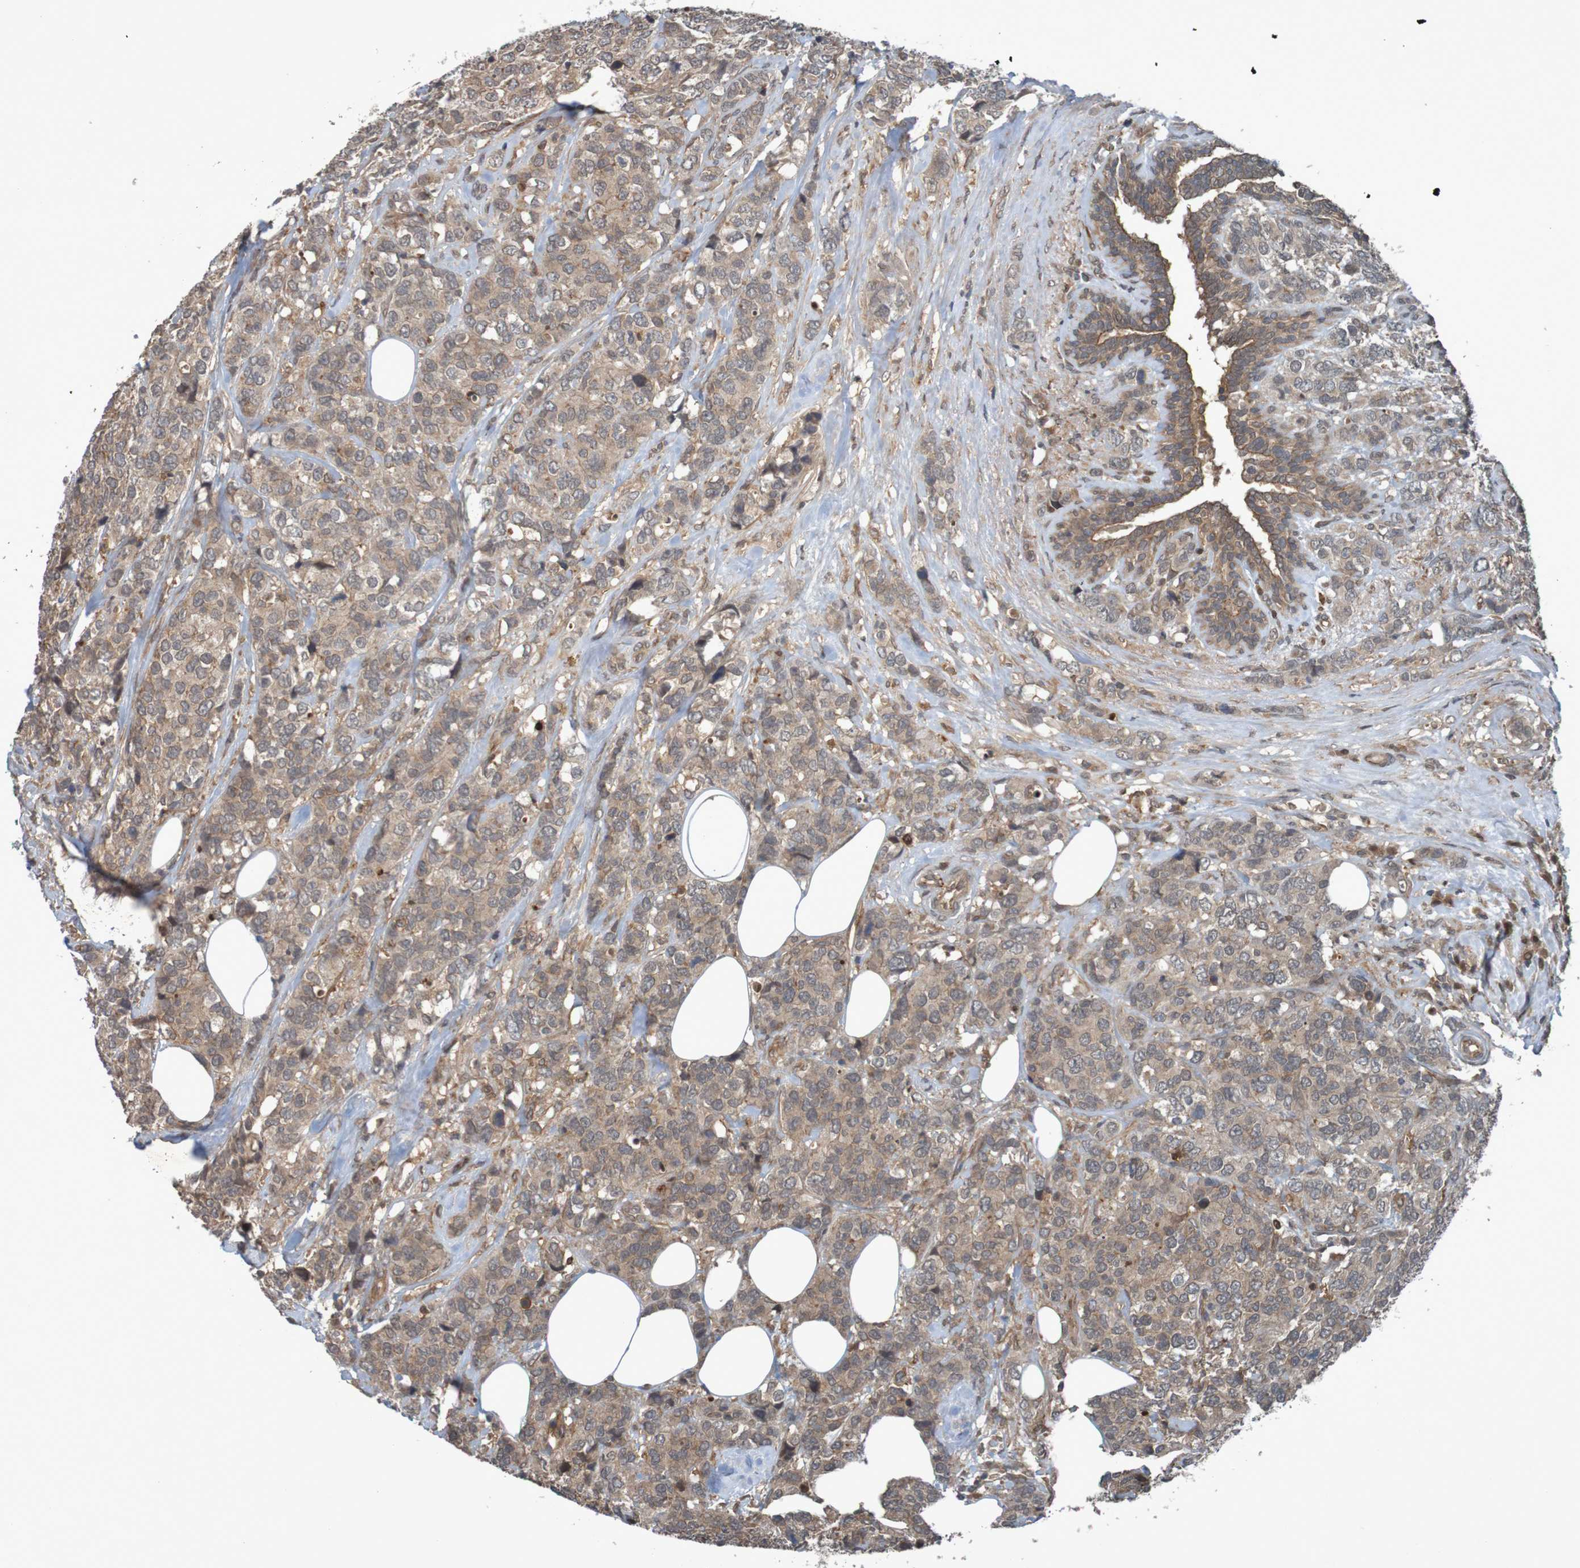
{"staining": {"intensity": "weak", "quantity": ">75%", "location": "cytoplasmic/membranous"}, "tissue": "breast cancer", "cell_type": "Tumor cells", "image_type": "cancer", "snomed": [{"axis": "morphology", "description": "Lobular carcinoma"}, {"axis": "topography", "description": "Breast"}], "caption": "Protein expression analysis of lobular carcinoma (breast) exhibits weak cytoplasmic/membranous positivity in about >75% of tumor cells.", "gene": "ARHGEF11", "patient": {"sex": "female", "age": 59}}